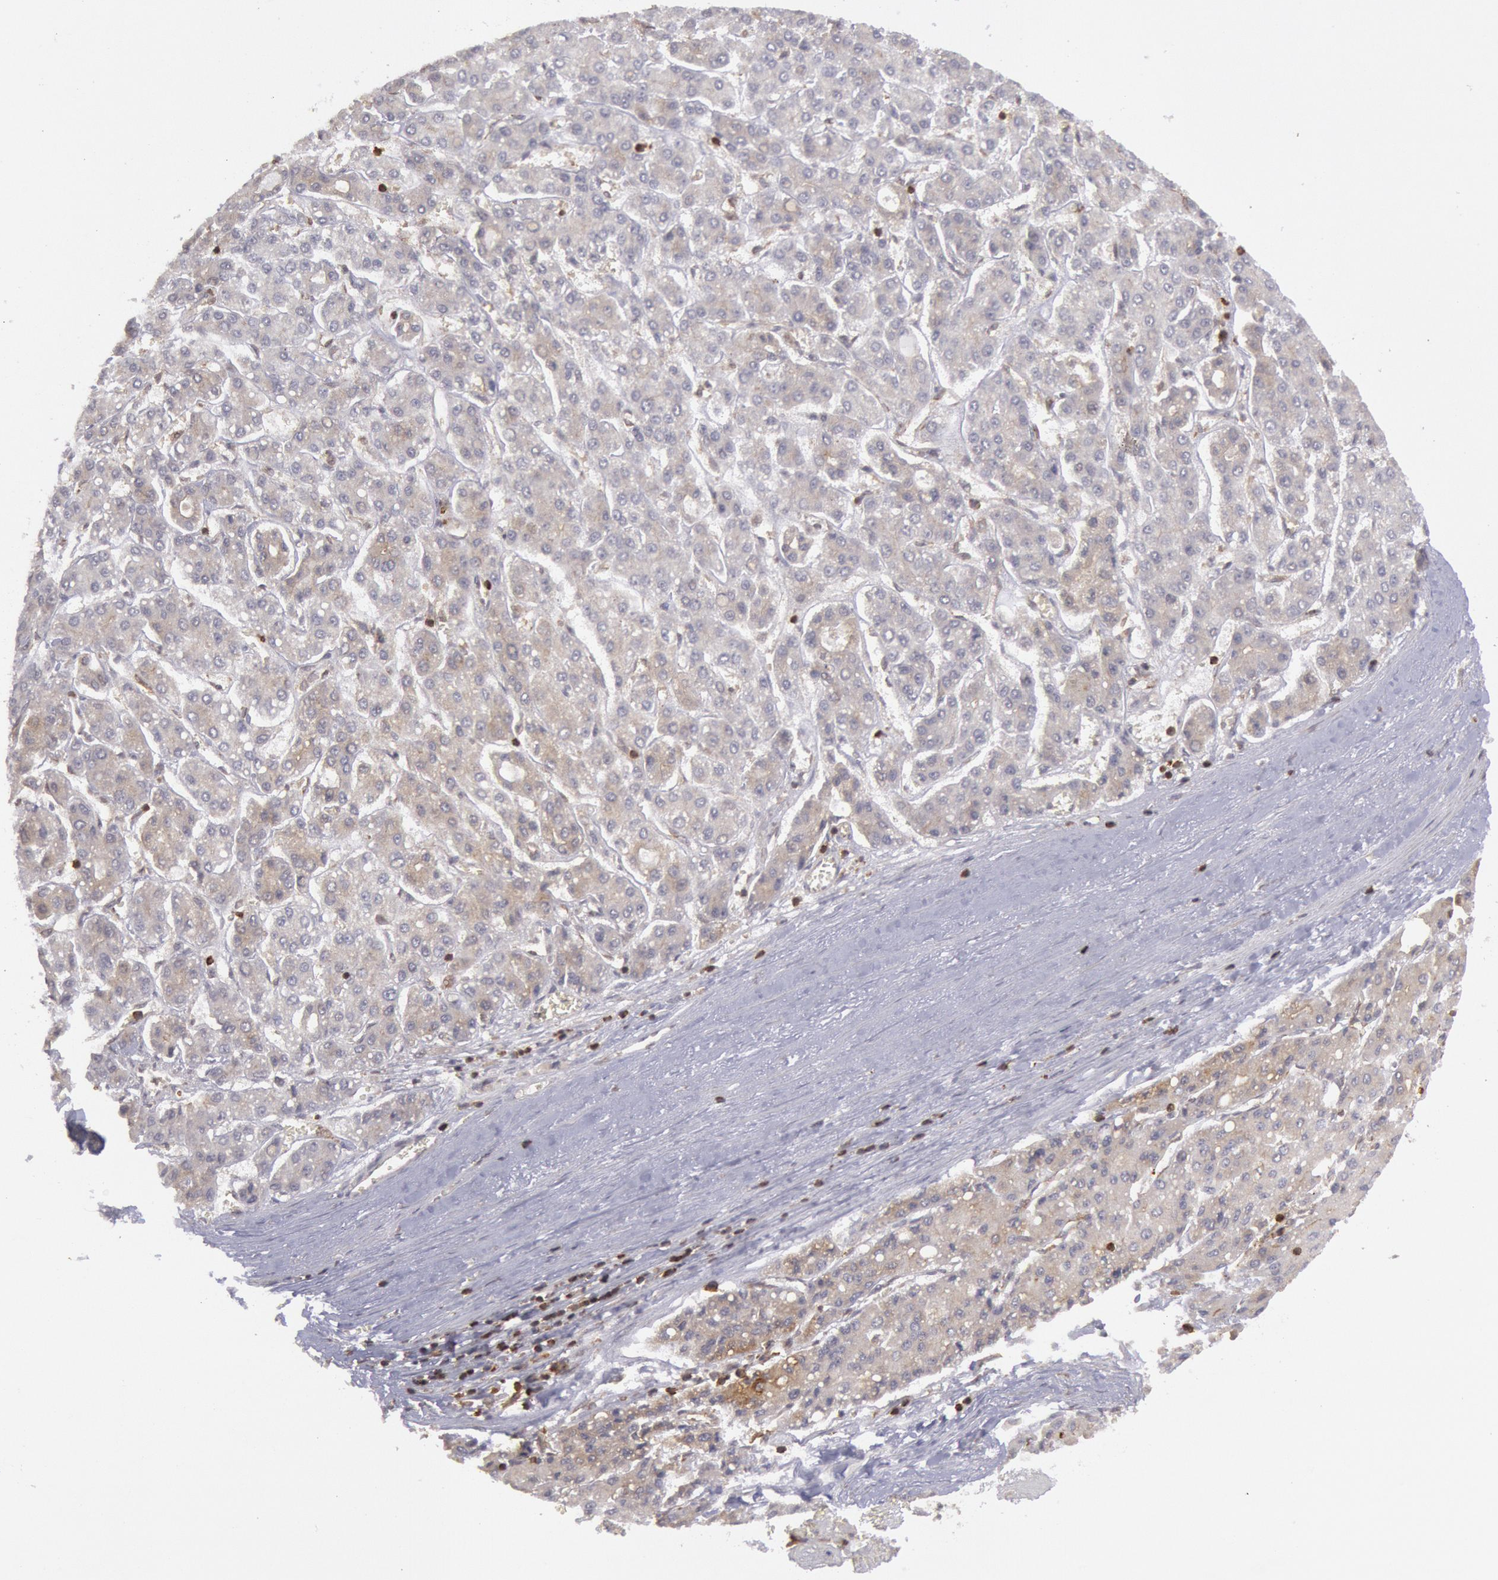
{"staining": {"intensity": "negative", "quantity": "none", "location": "none"}, "tissue": "liver cancer", "cell_type": "Tumor cells", "image_type": "cancer", "snomed": [{"axis": "morphology", "description": "Carcinoma, Hepatocellular, NOS"}, {"axis": "topography", "description": "Liver"}], "caption": "Tumor cells show no significant staining in liver hepatocellular carcinoma.", "gene": "TAP2", "patient": {"sex": "male", "age": 69}}